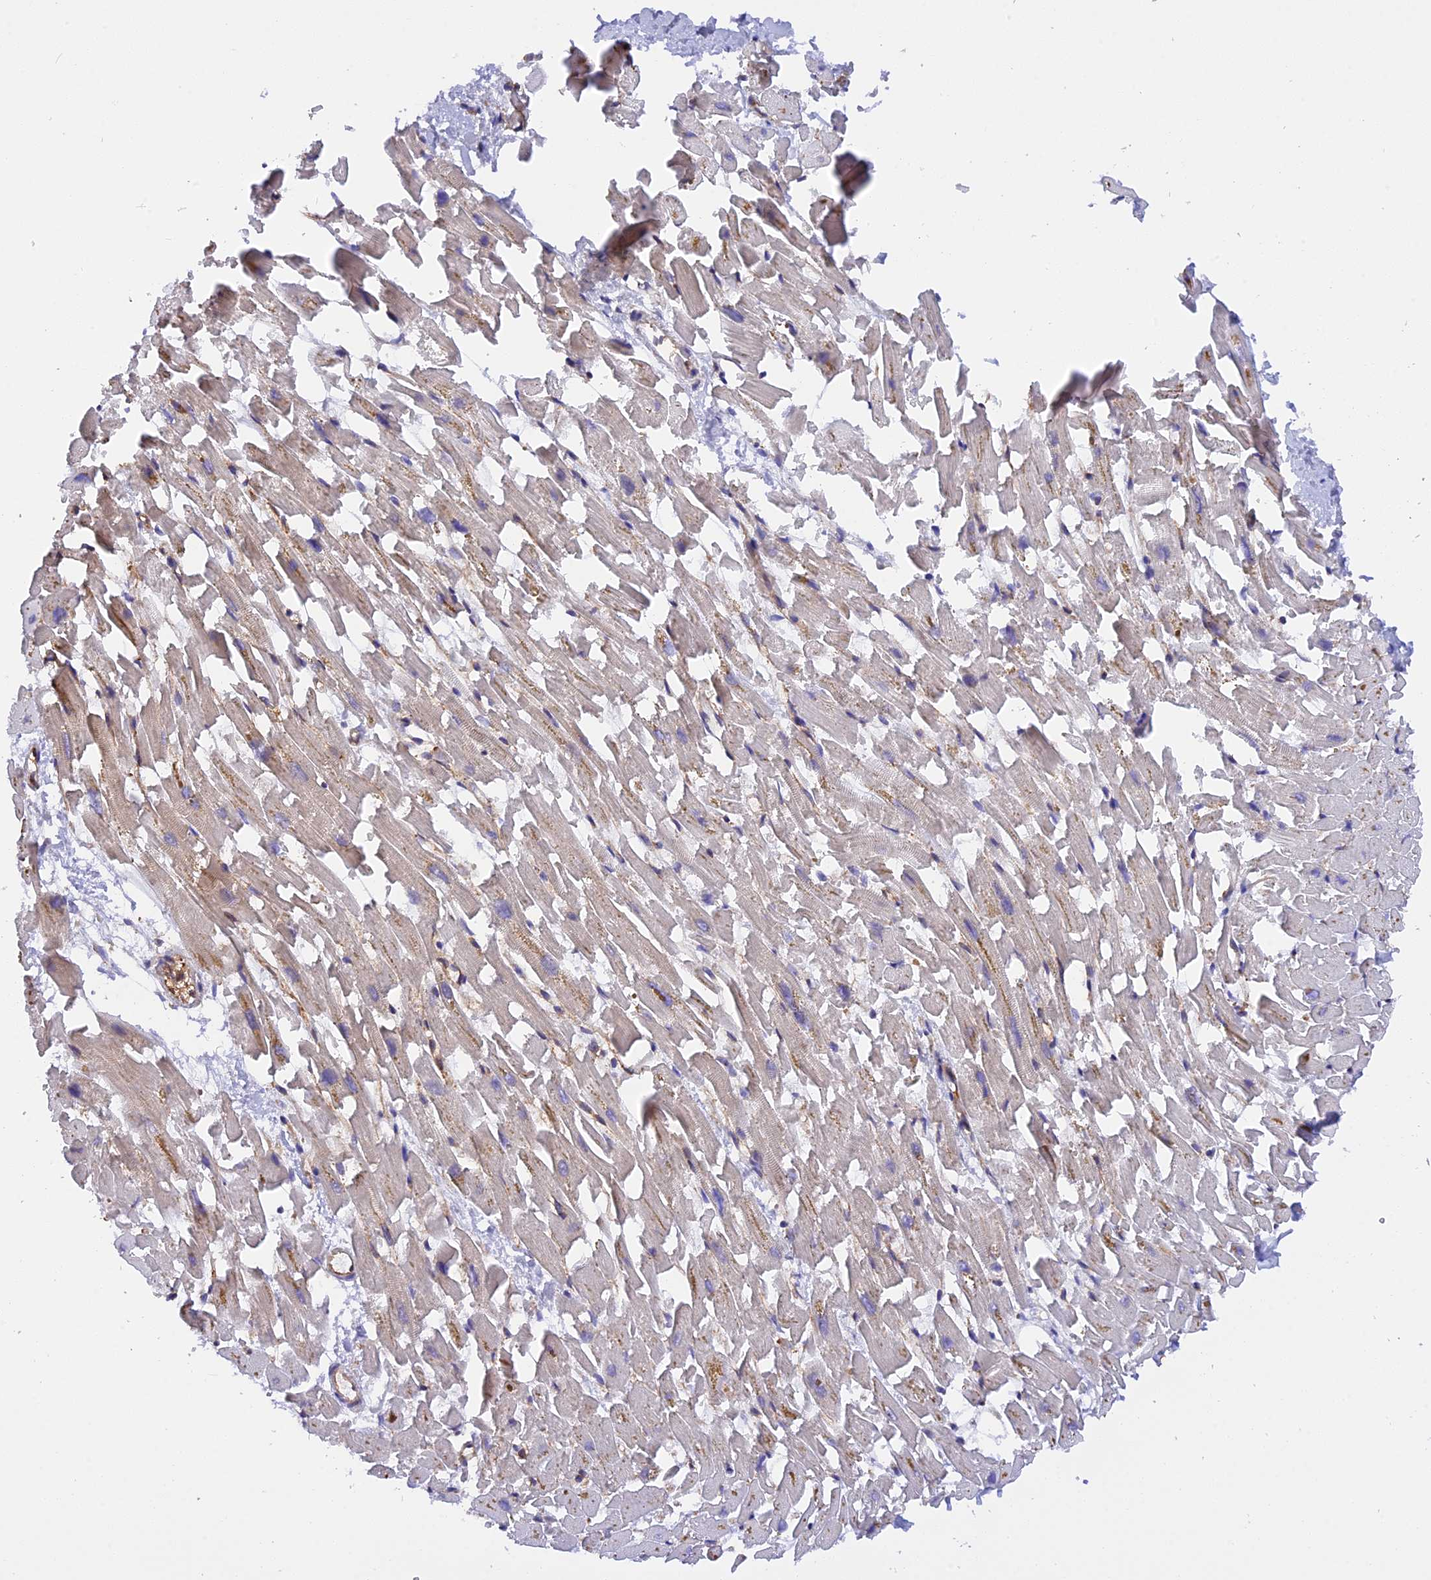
{"staining": {"intensity": "weak", "quantity": "25%-75%", "location": "cytoplasmic/membranous"}, "tissue": "heart muscle", "cell_type": "Cardiomyocytes", "image_type": "normal", "snomed": [{"axis": "morphology", "description": "Normal tissue, NOS"}, {"axis": "topography", "description": "Heart"}], "caption": "Brown immunohistochemical staining in benign heart muscle shows weak cytoplasmic/membranous expression in approximately 25%-75% of cardiomyocytes.", "gene": "C5orf22", "patient": {"sex": "female", "age": 64}}